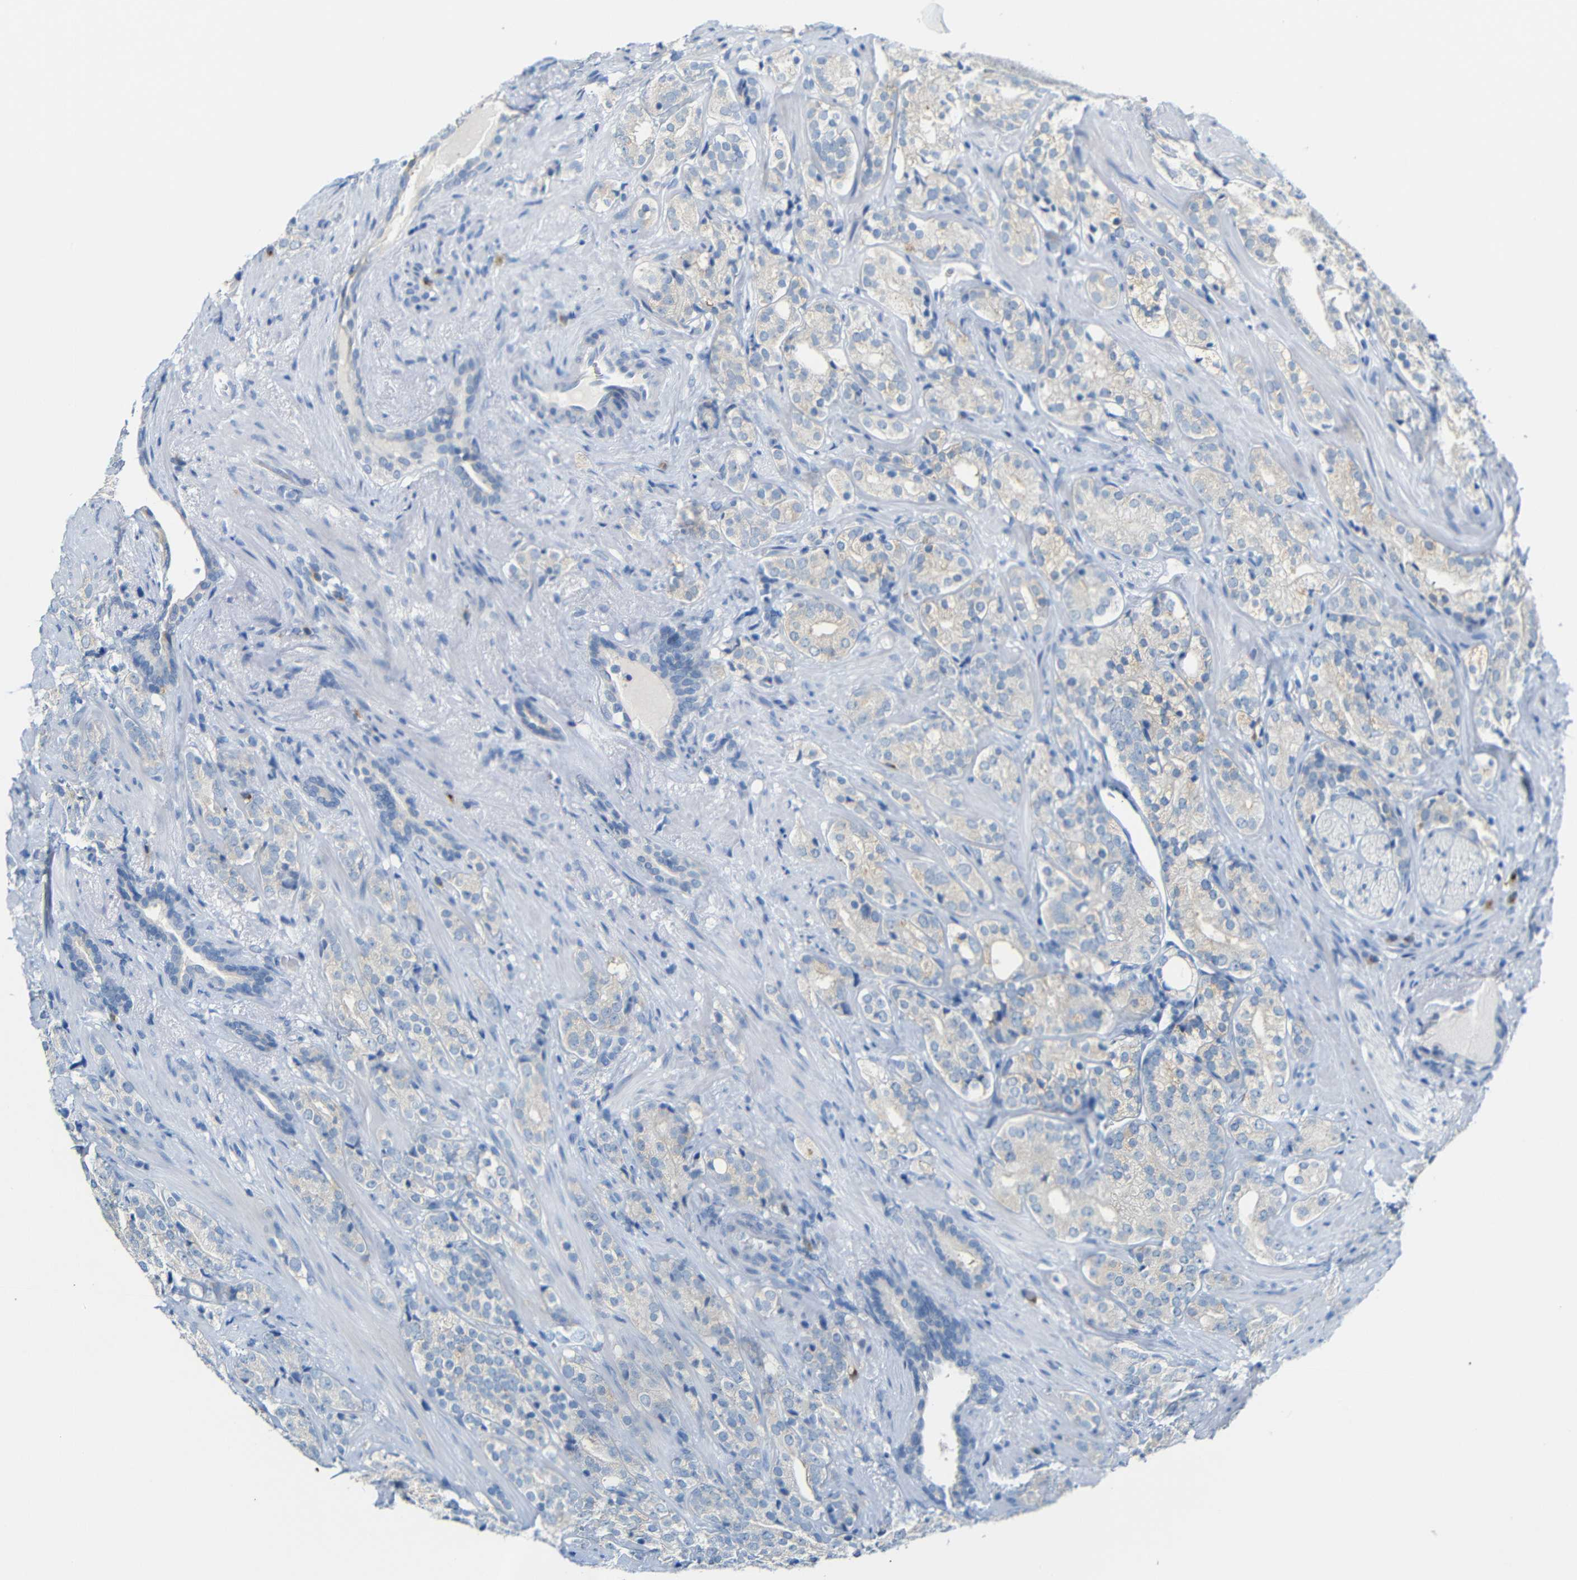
{"staining": {"intensity": "weak", "quantity": "<25%", "location": "cytoplasmic/membranous"}, "tissue": "prostate cancer", "cell_type": "Tumor cells", "image_type": "cancer", "snomed": [{"axis": "morphology", "description": "Adenocarcinoma, High grade"}, {"axis": "topography", "description": "Prostate"}], "caption": "This micrograph is of prostate cancer (adenocarcinoma (high-grade)) stained with immunohistochemistry (IHC) to label a protein in brown with the nuclei are counter-stained blue. There is no positivity in tumor cells. (Brightfield microscopy of DAB immunohistochemistry (IHC) at high magnification).", "gene": "FCRL1", "patient": {"sex": "male", "age": 71}}